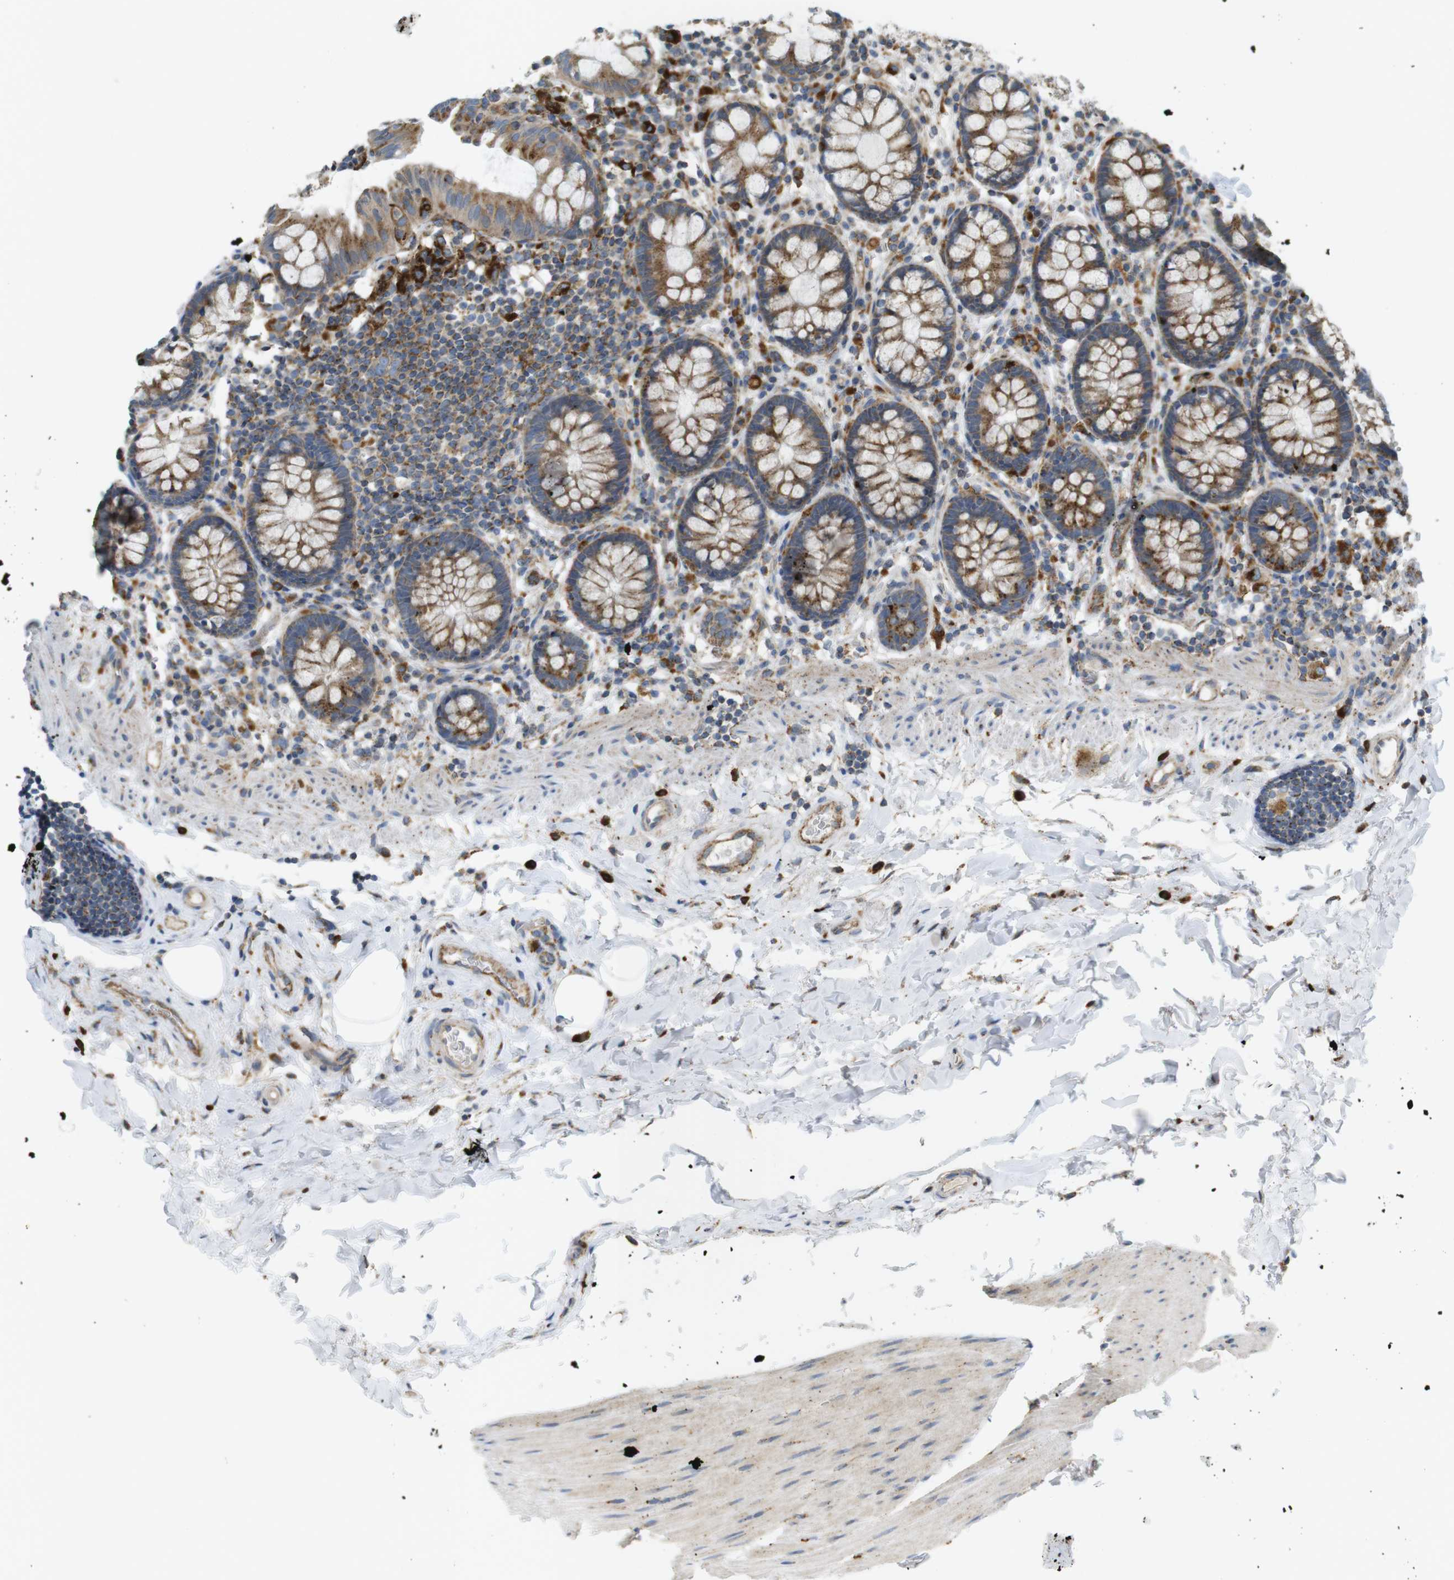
{"staining": {"intensity": "moderate", "quantity": ">75%", "location": "cytoplasmic/membranous"}, "tissue": "colon", "cell_type": "Endothelial cells", "image_type": "normal", "snomed": [{"axis": "morphology", "description": "Normal tissue, NOS"}, {"axis": "topography", "description": "Colon"}], "caption": "IHC (DAB (3,3'-diaminobenzidine)) staining of benign colon exhibits moderate cytoplasmic/membranous protein positivity in about >75% of endothelial cells.", "gene": "LAMP1", "patient": {"sex": "female", "age": 80}}